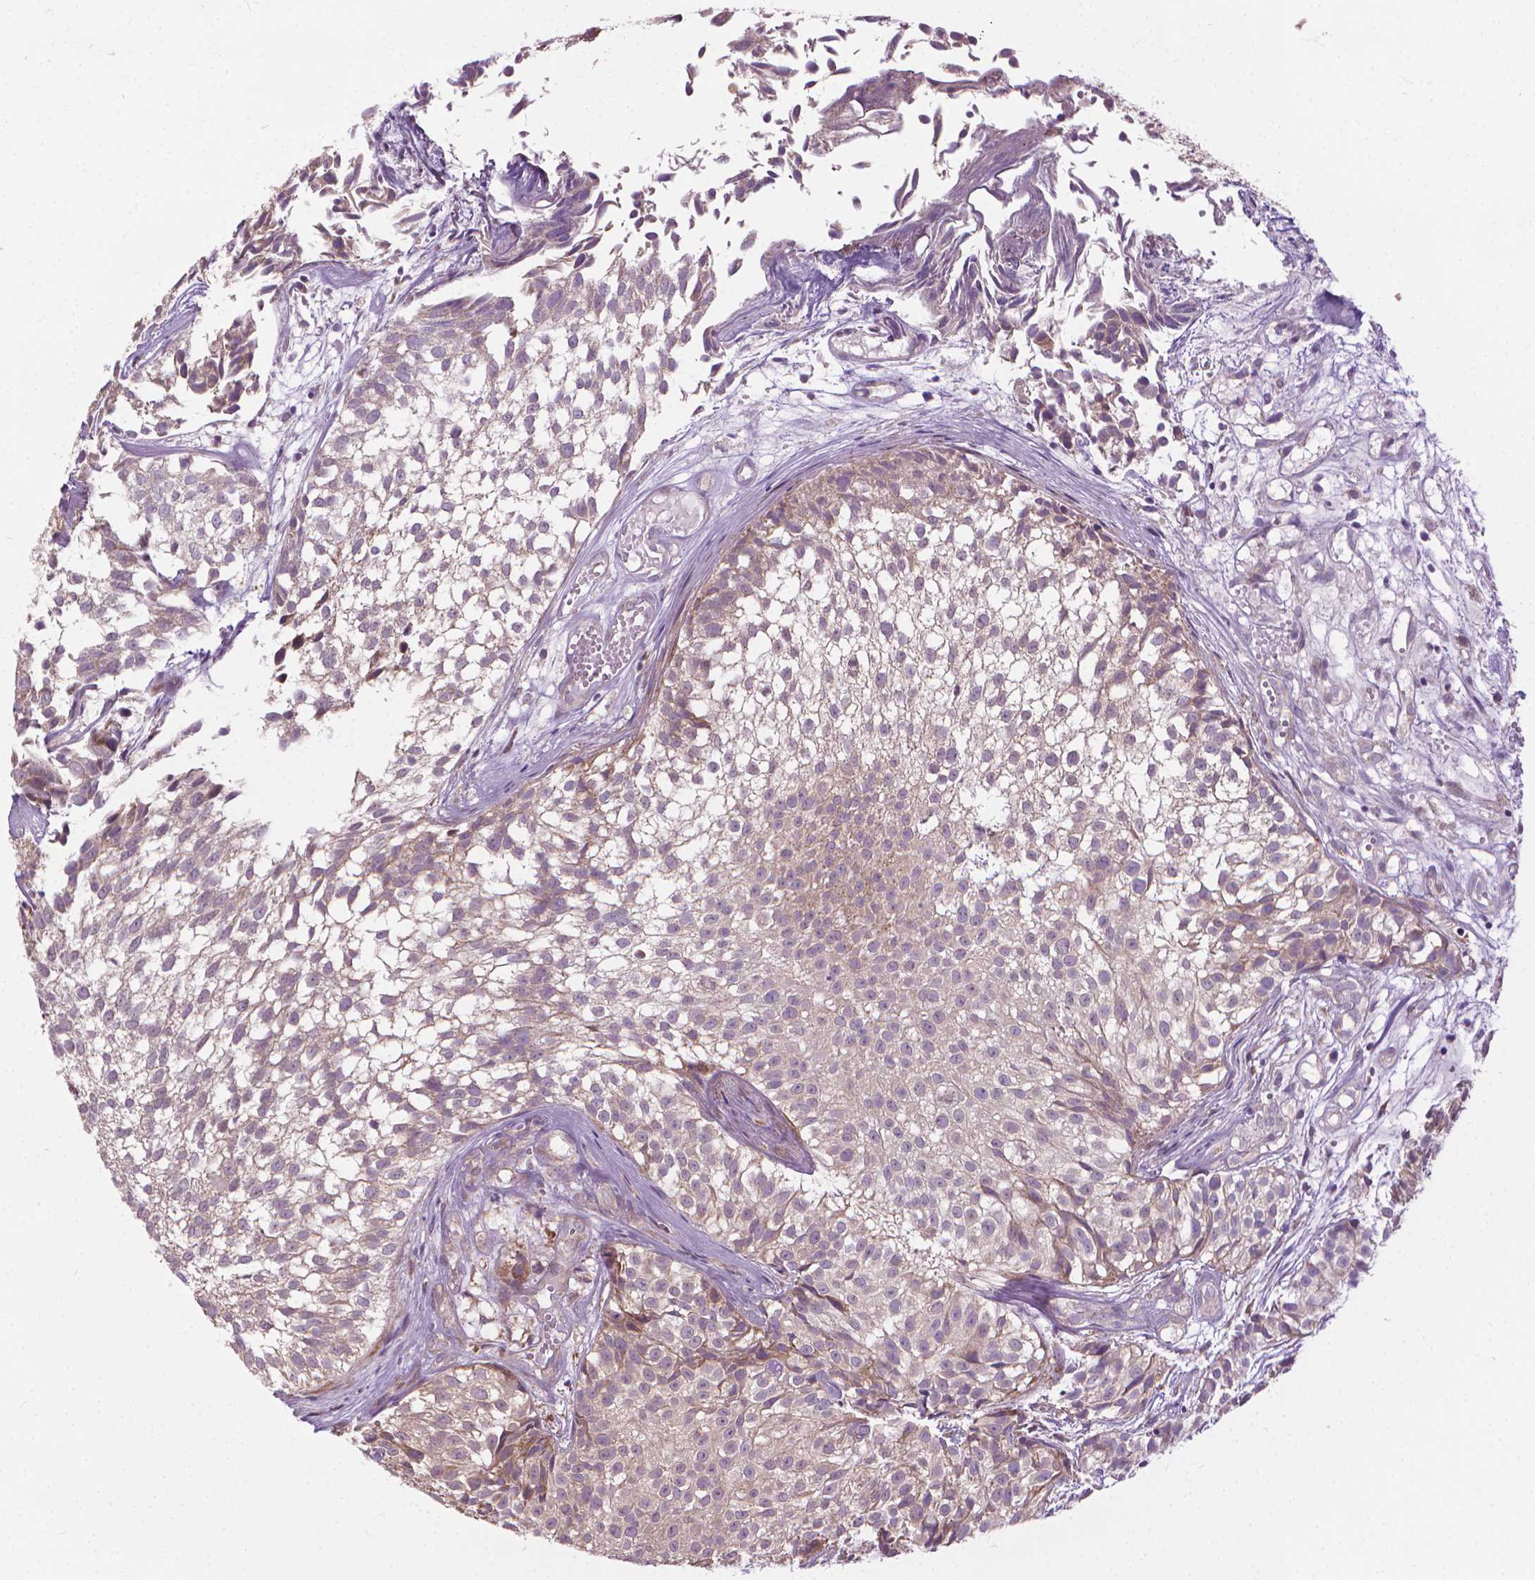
{"staining": {"intensity": "weak", "quantity": "<25%", "location": "cytoplasmic/membranous"}, "tissue": "urothelial cancer", "cell_type": "Tumor cells", "image_type": "cancer", "snomed": [{"axis": "morphology", "description": "Urothelial carcinoma, Low grade"}, {"axis": "topography", "description": "Urinary bladder"}], "caption": "This is an immunohistochemistry photomicrograph of human urothelial carcinoma (low-grade). There is no expression in tumor cells.", "gene": "NUDT1", "patient": {"sex": "male", "age": 70}}